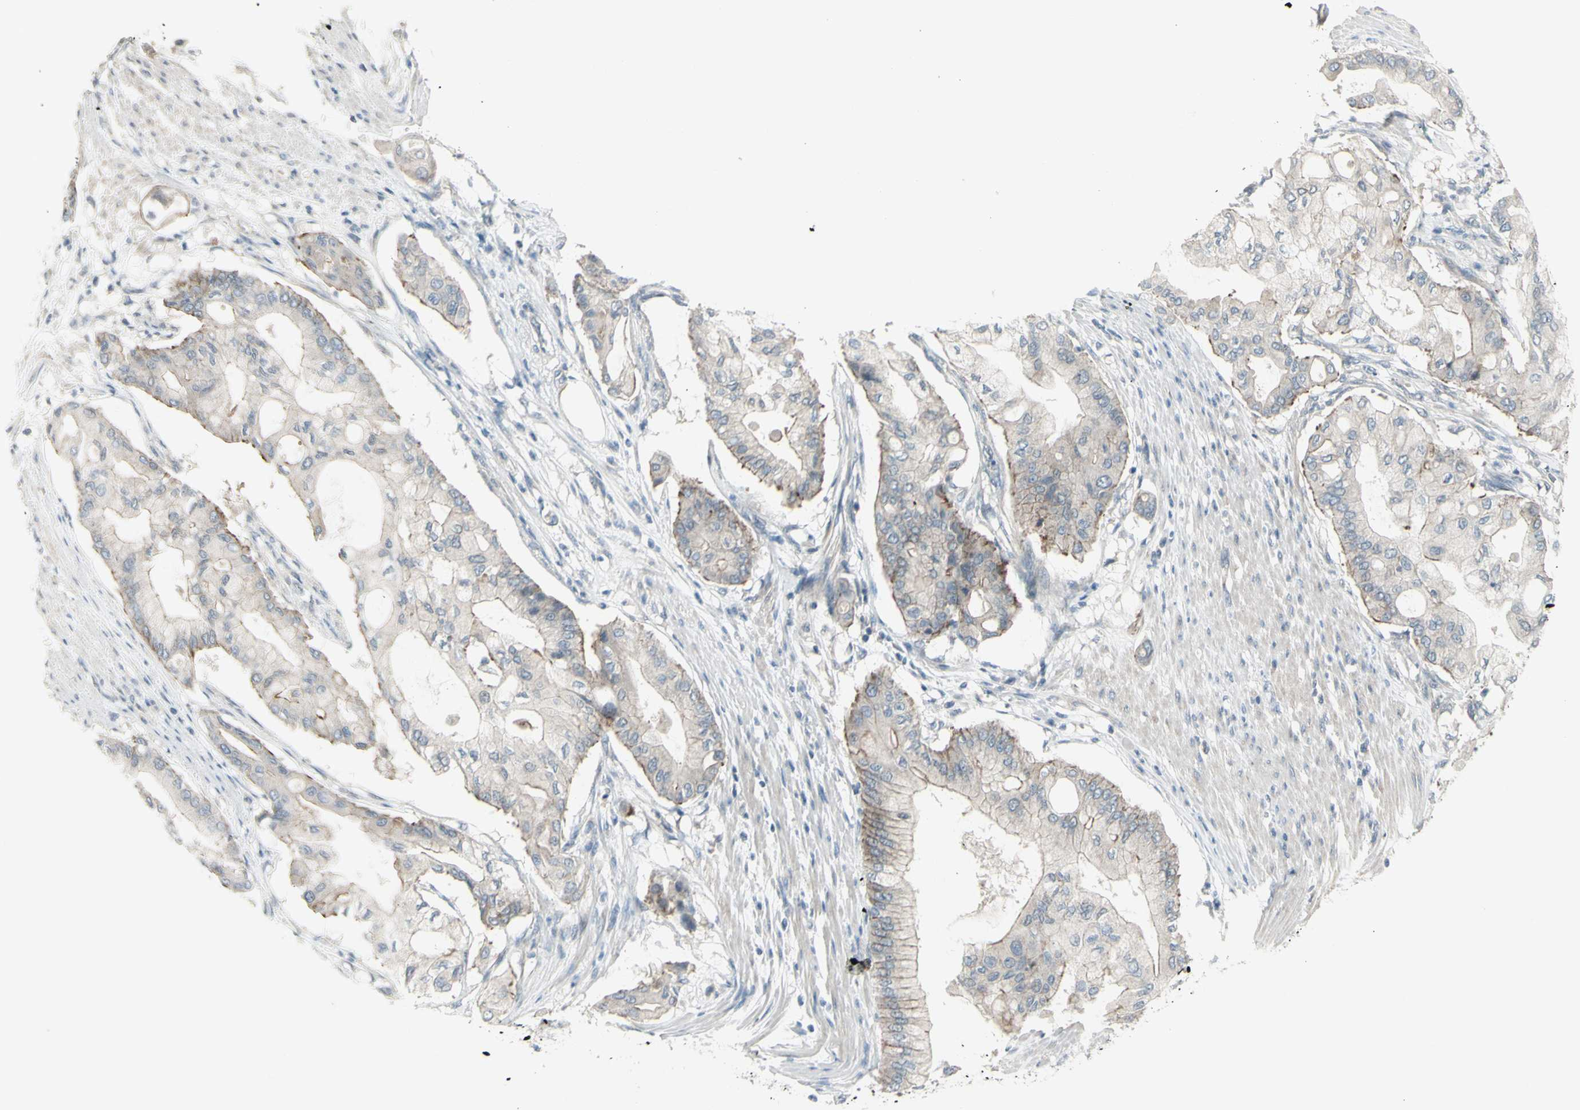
{"staining": {"intensity": "weak", "quantity": ">75%", "location": "cytoplasmic/membranous"}, "tissue": "pancreatic cancer", "cell_type": "Tumor cells", "image_type": "cancer", "snomed": [{"axis": "morphology", "description": "Adenocarcinoma, NOS"}, {"axis": "morphology", "description": "Adenocarcinoma, metastatic, NOS"}, {"axis": "topography", "description": "Lymph node"}, {"axis": "topography", "description": "Pancreas"}, {"axis": "topography", "description": "Duodenum"}], "caption": "A photomicrograph of human pancreatic cancer stained for a protein displays weak cytoplasmic/membranous brown staining in tumor cells. (DAB (3,3'-diaminobenzidine) = brown stain, brightfield microscopy at high magnification).", "gene": "SH3GL2", "patient": {"sex": "female", "age": 64}}